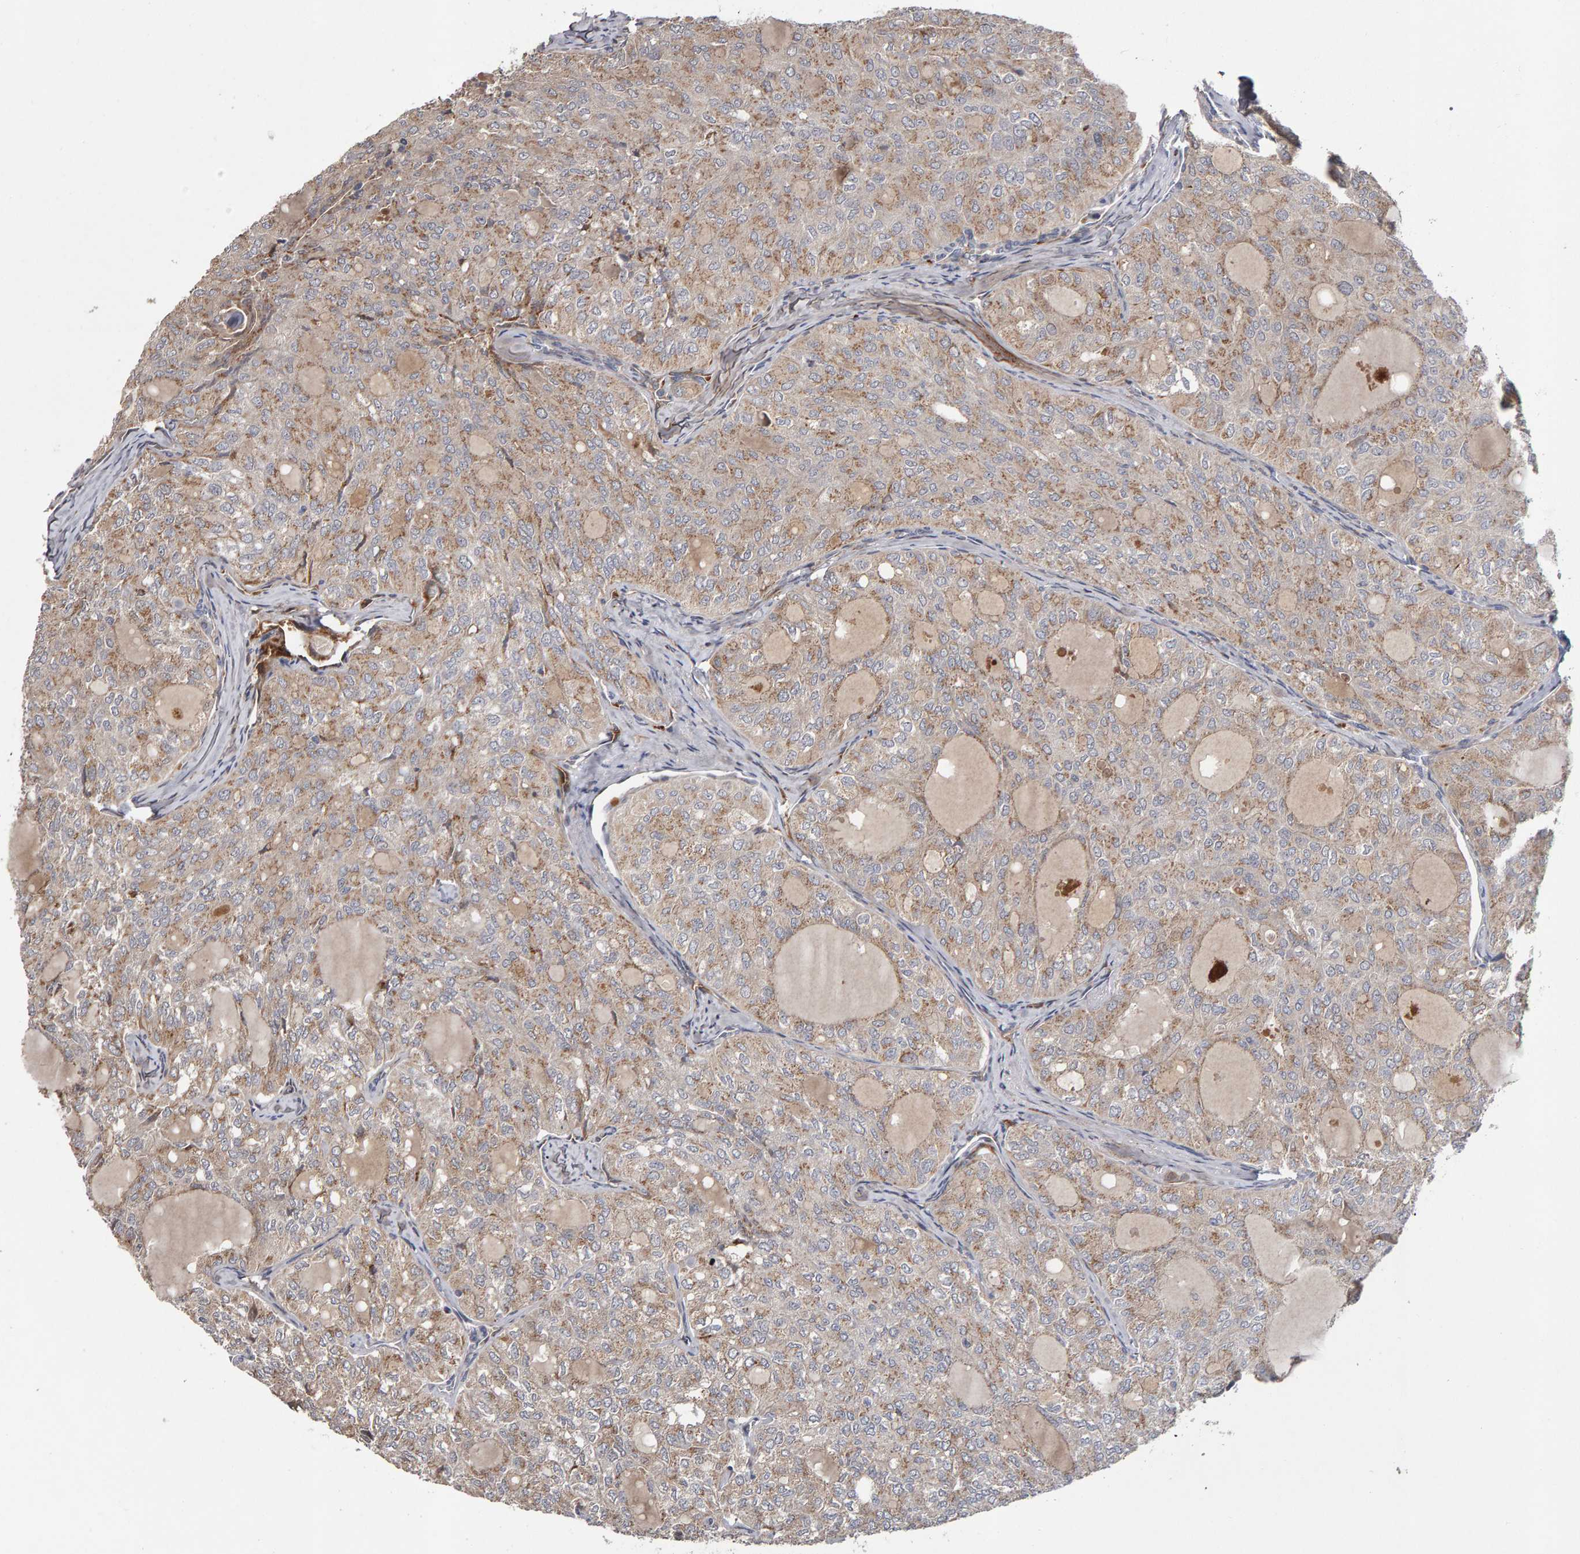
{"staining": {"intensity": "weak", "quantity": ">75%", "location": "cytoplasmic/membranous"}, "tissue": "thyroid cancer", "cell_type": "Tumor cells", "image_type": "cancer", "snomed": [{"axis": "morphology", "description": "Follicular adenoma carcinoma, NOS"}, {"axis": "topography", "description": "Thyroid gland"}], "caption": "Human follicular adenoma carcinoma (thyroid) stained with a protein marker shows weak staining in tumor cells.", "gene": "CANT1", "patient": {"sex": "male", "age": 75}}